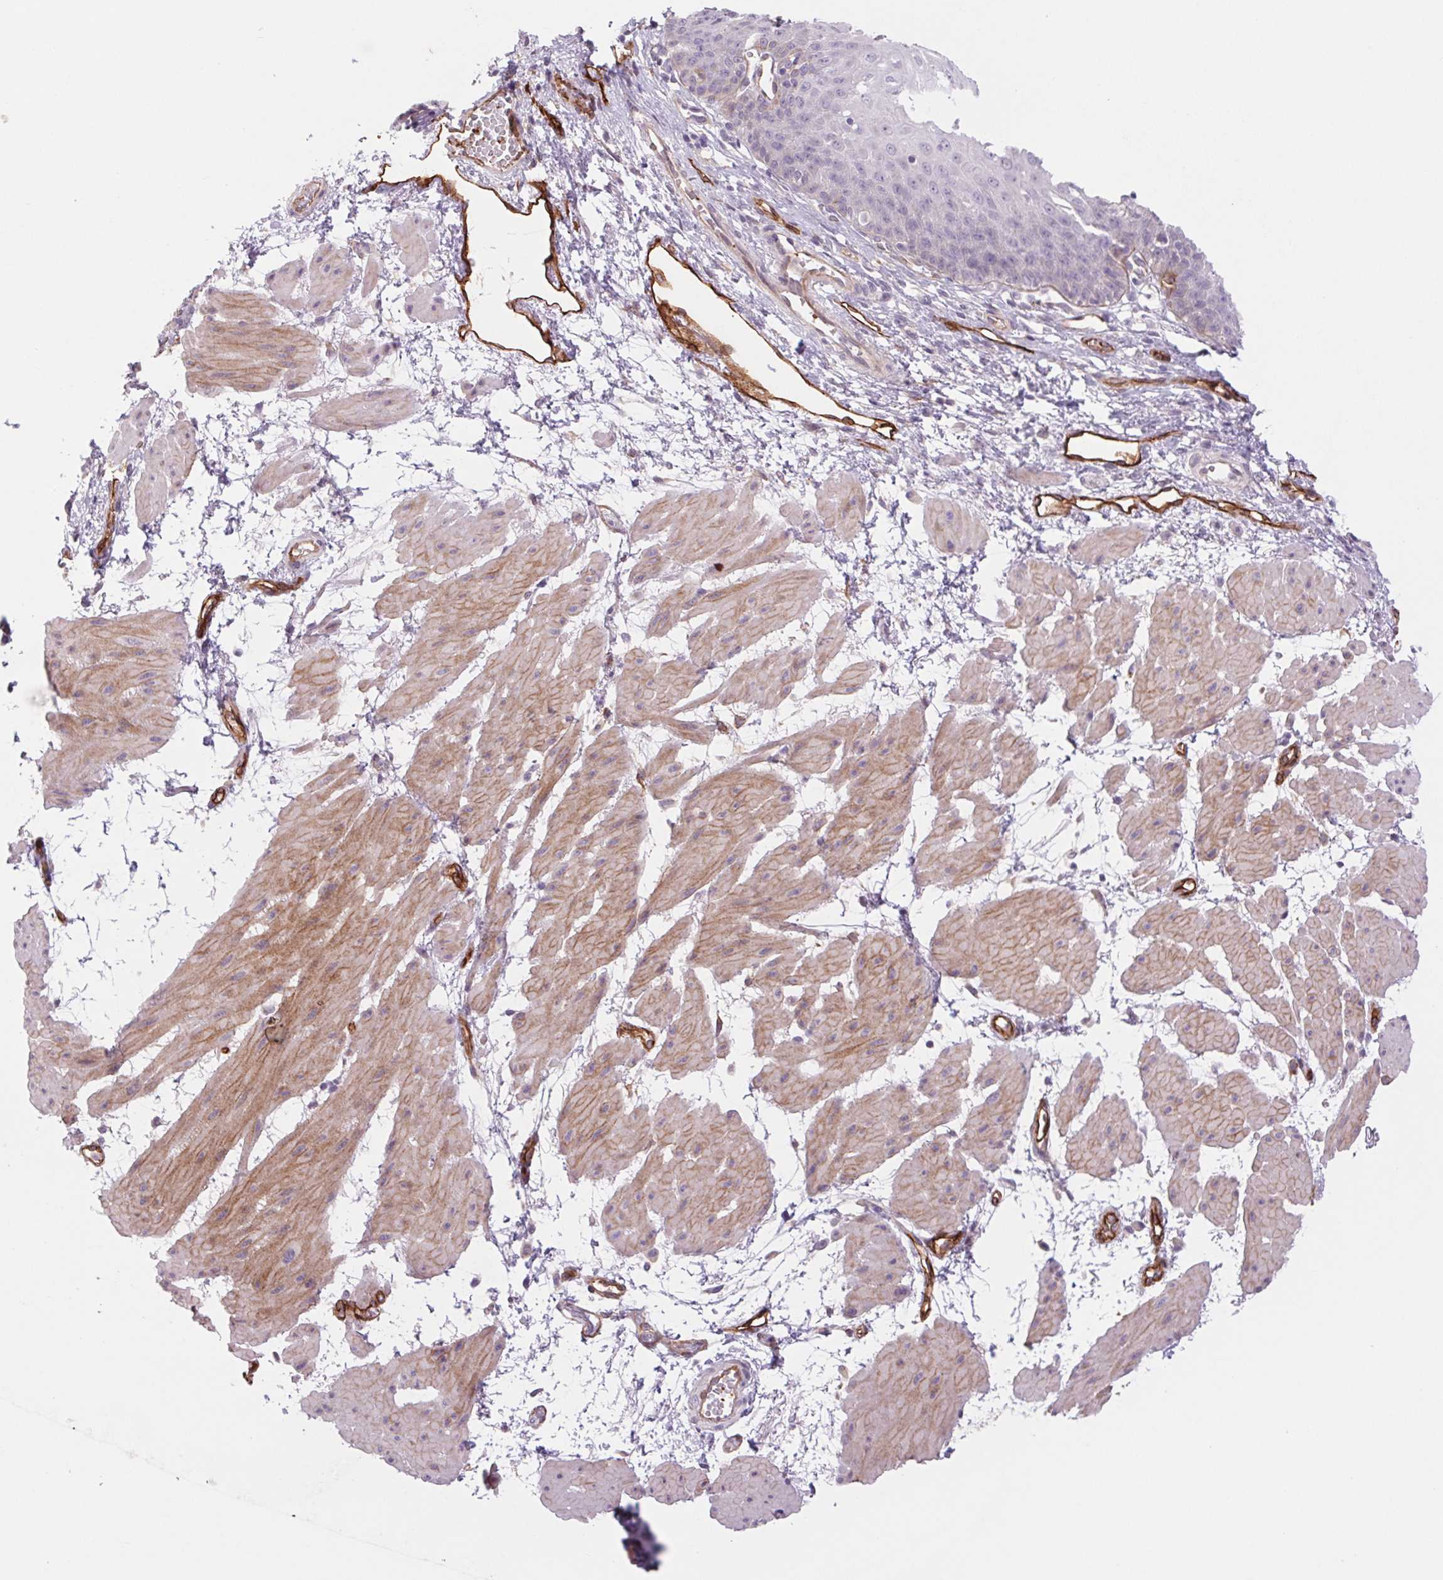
{"staining": {"intensity": "negative", "quantity": "none", "location": "none"}, "tissue": "esophagus", "cell_type": "Squamous epithelial cells", "image_type": "normal", "snomed": [{"axis": "morphology", "description": "Normal tissue, NOS"}, {"axis": "topography", "description": "Esophagus"}], "caption": "This is a micrograph of IHC staining of benign esophagus, which shows no staining in squamous epithelial cells. The staining is performed using DAB brown chromogen with nuclei counter-stained in using hematoxylin.", "gene": "MS4A13", "patient": {"sex": "male", "age": 71}}